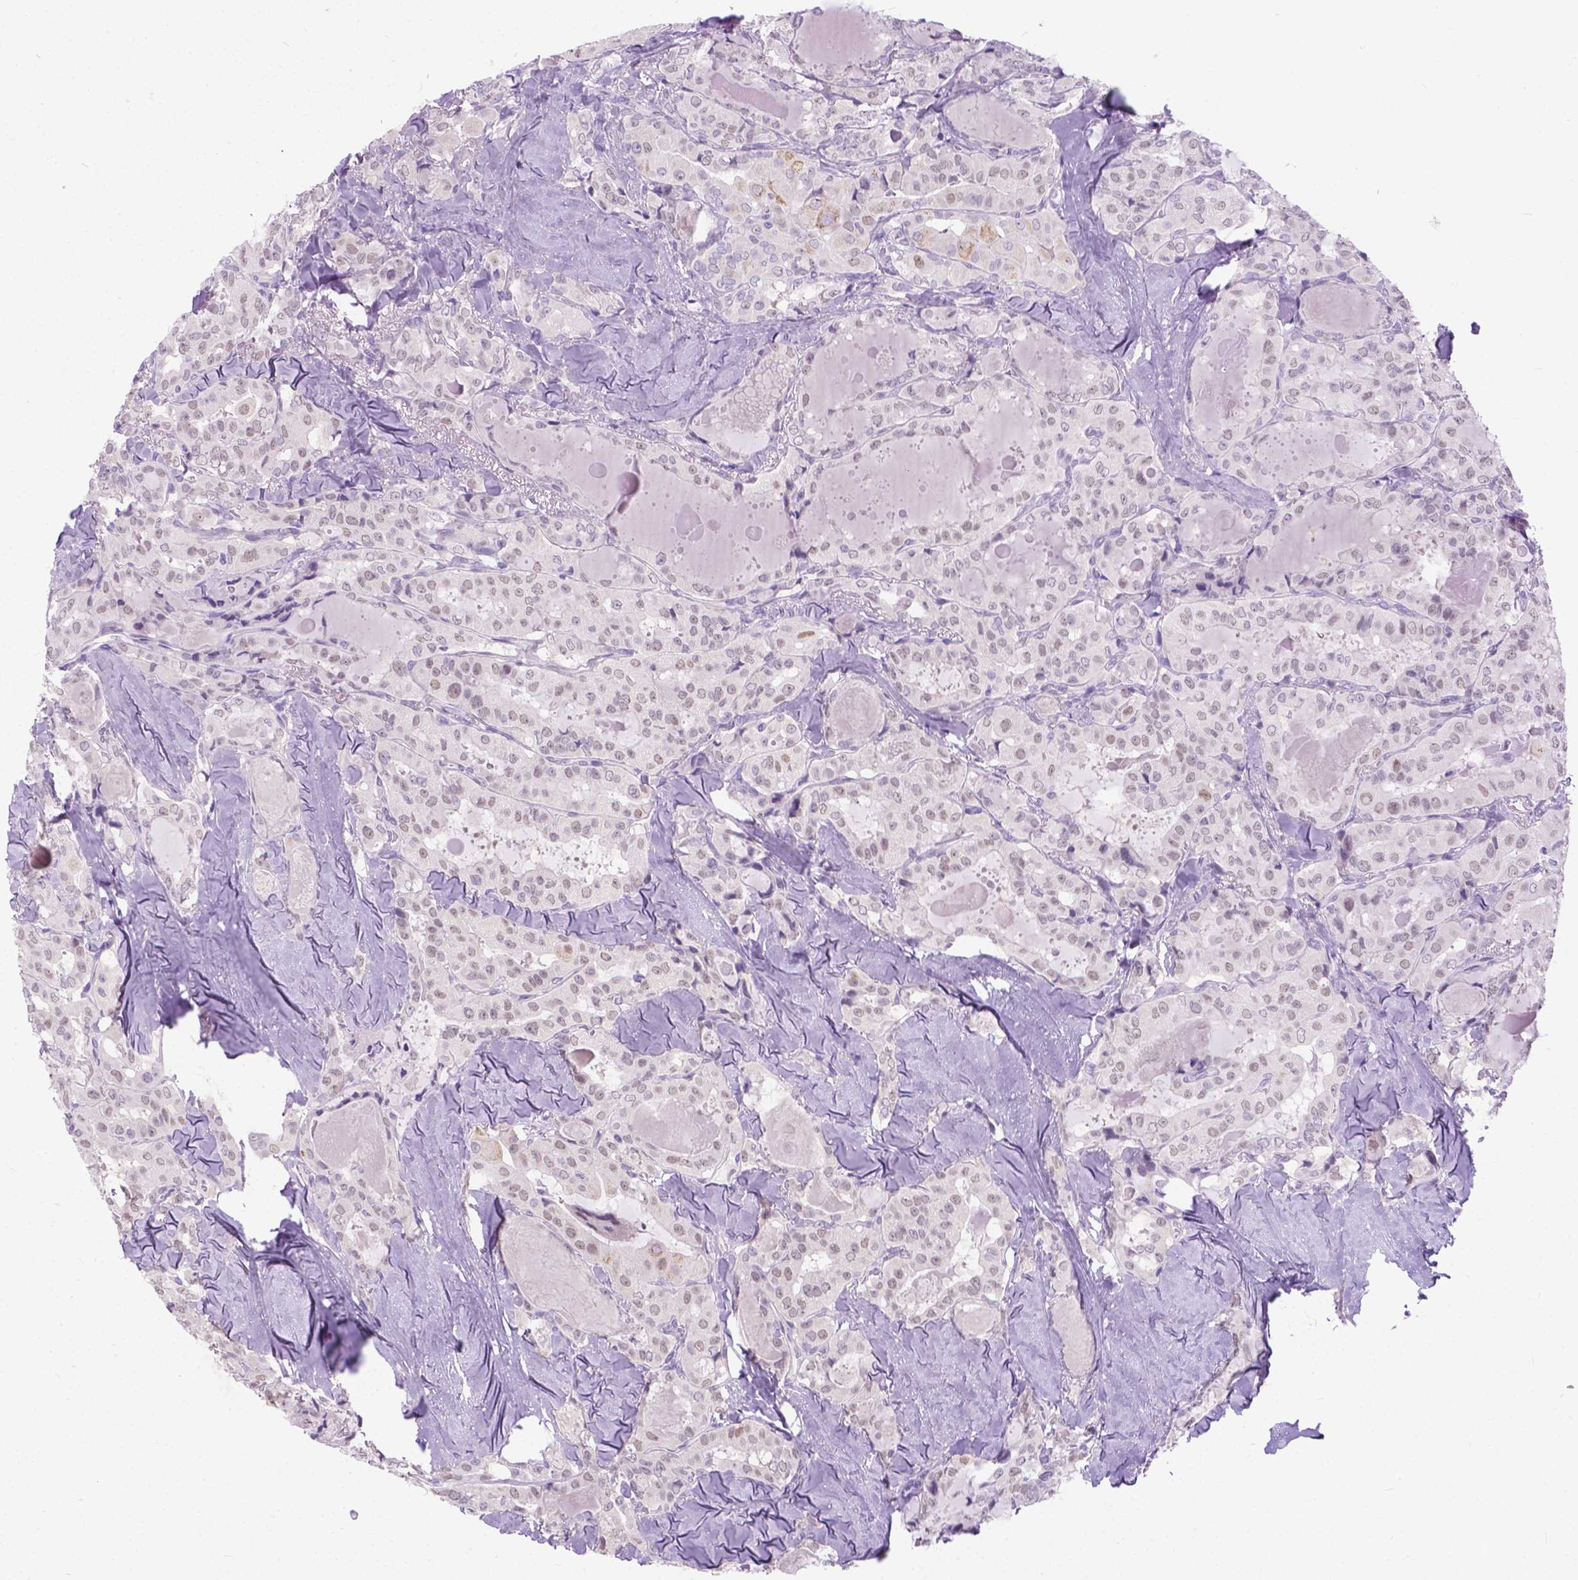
{"staining": {"intensity": "negative", "quantity": "none", "location": "none"}, "tissue": "thyroid cancer", "cell_type": "Tumor cells", "image_type": "cancer", "snomed": [{"axis": "morphology", "description": "Papillary adenocarcinoma, NOS"}, {"axis": "topography", "description": "Thyroid gland"}], "caption": "Image shows no significant protein positivity in tumor cells of thyroid papillary adenocarcinoma.", "gene": "APCDD1L", "patient": {"sex": "female", "age": 41}}